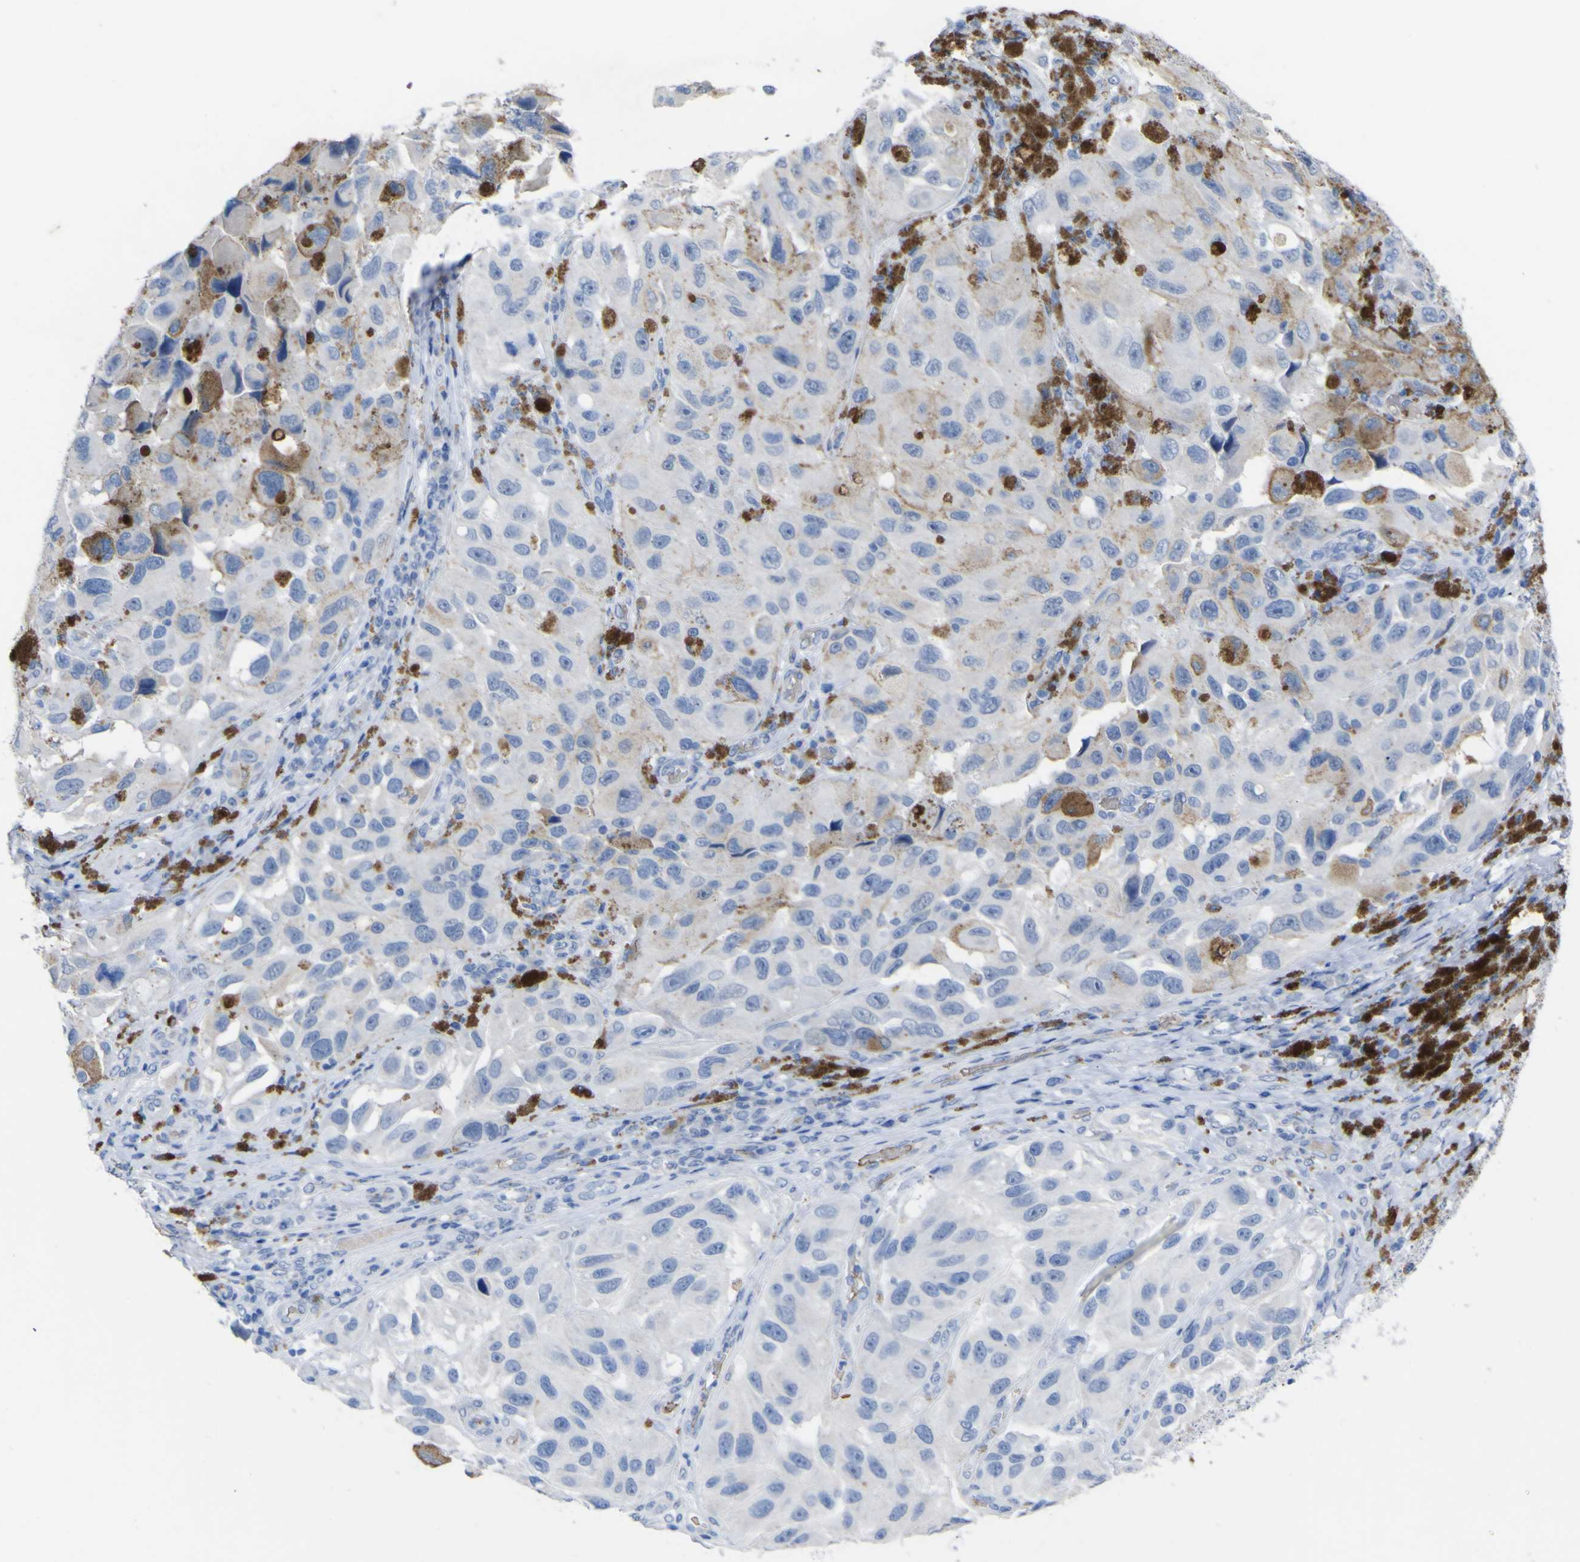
{"staining": {"intensity": "negative", "quantity": "none", "location": "none"}, "tissue": "melanoma", "cell_type": "Tumor cells", "image_type": "cancer", "snomed": [{"axis": "morphology", "description": "Malignant melanoma, NOS"}, {"axis": "topography", "description": "Skin"}], "caption": "Protein analysis of malignant melanoma demonstrates no significant positivity in tumor cells.", "gene": "GCM1", "patient": {"sex": "female", "age": 73}}